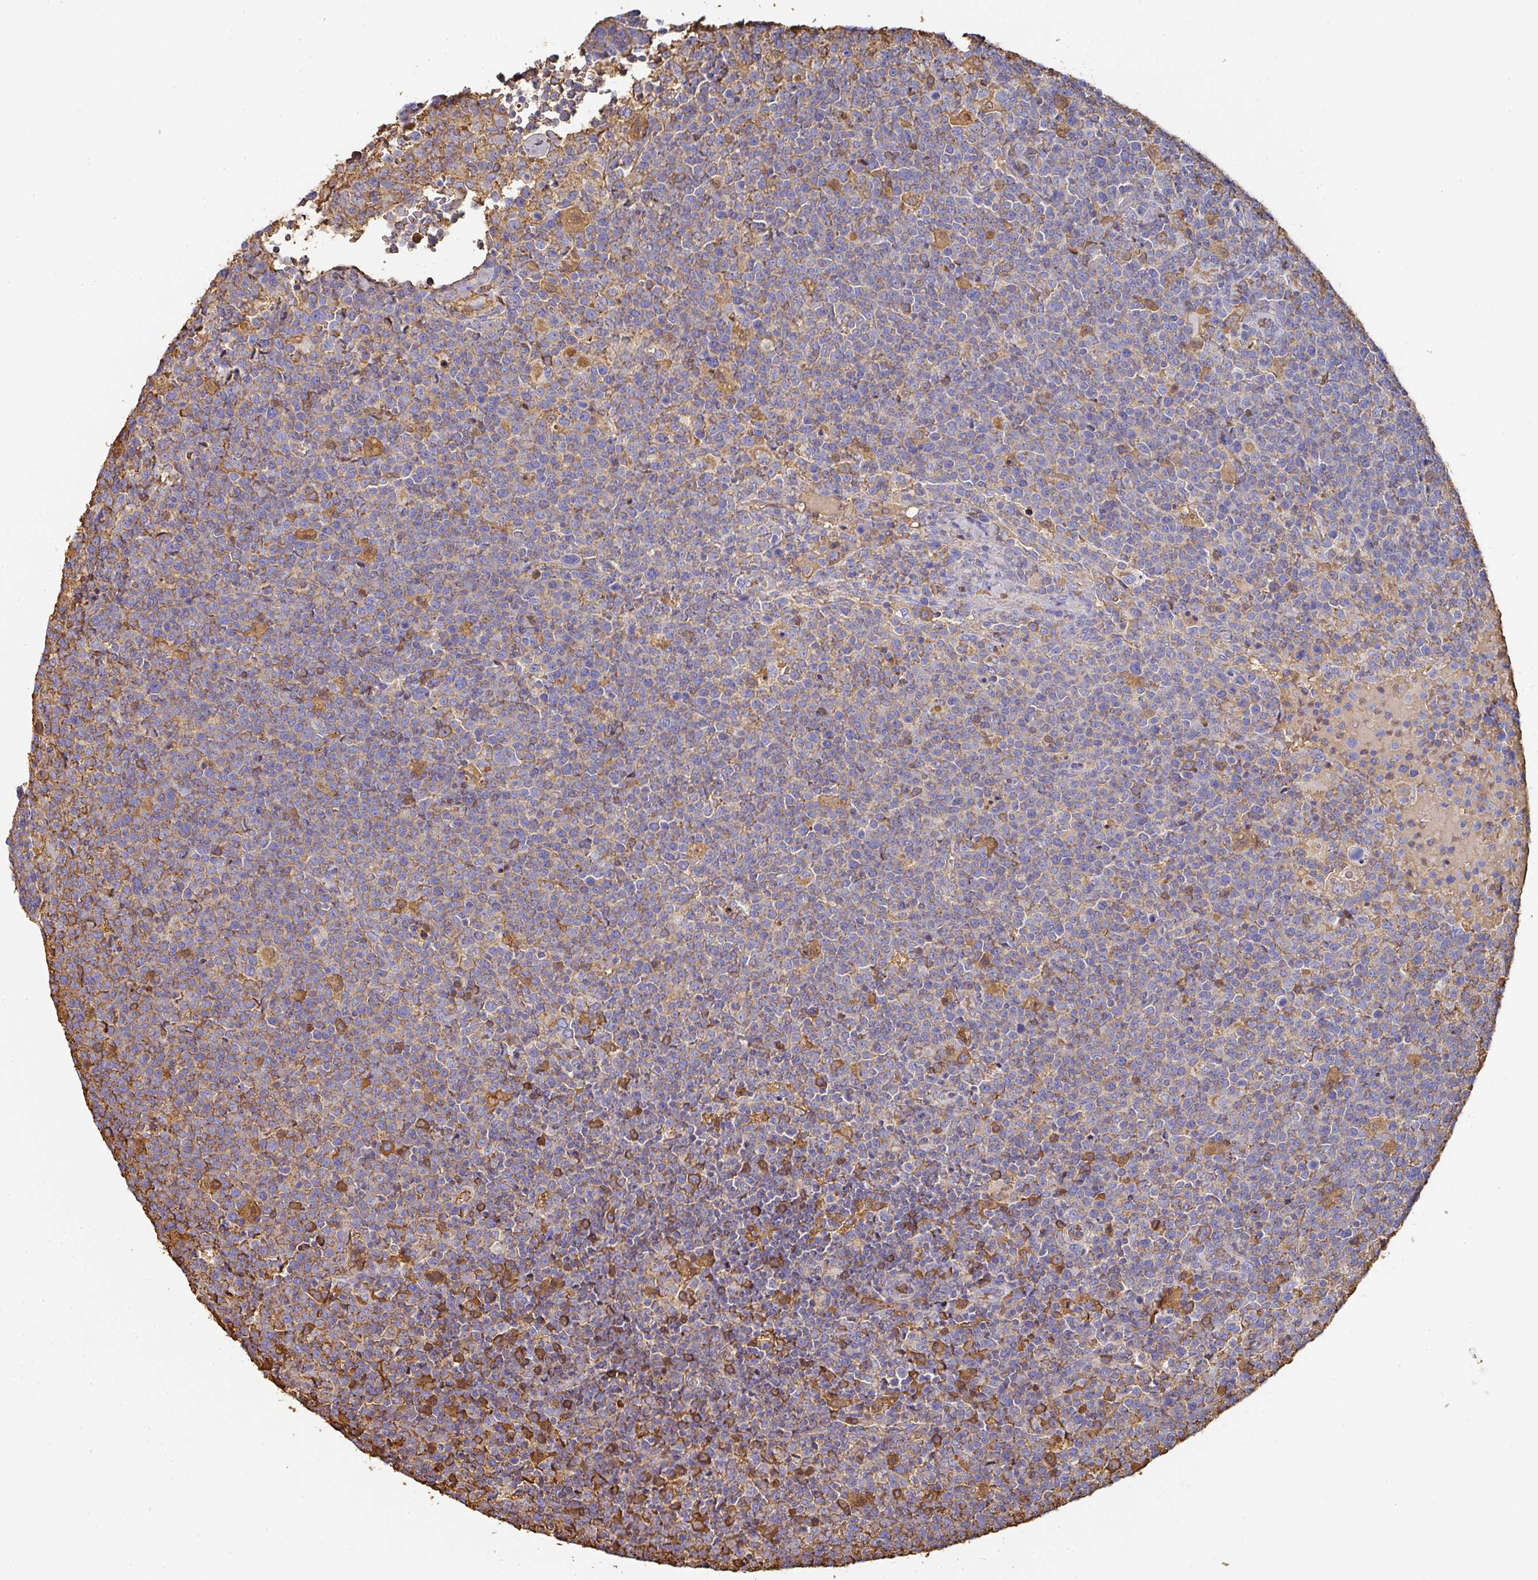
{"staining": {"intensity": "weak", "quantity": "<25%", "location": "cytoplasmic/membranous"}, "tissue": "lymphoma", "cell_type": "Tumor cells", "image_type": "cancer", "snomed": [{"axis": "morphology", "description": "Malignant lymphoma, non-Hodgkin's type, High grade"}, {"axis": "topography", "description": "Lymph node"}], "caption": "Protein analysis of lymphoma demonstrates no significant positivity in tumor cells.", "gene": "ALB", "patient": {"sex": "male", "age": 61}}